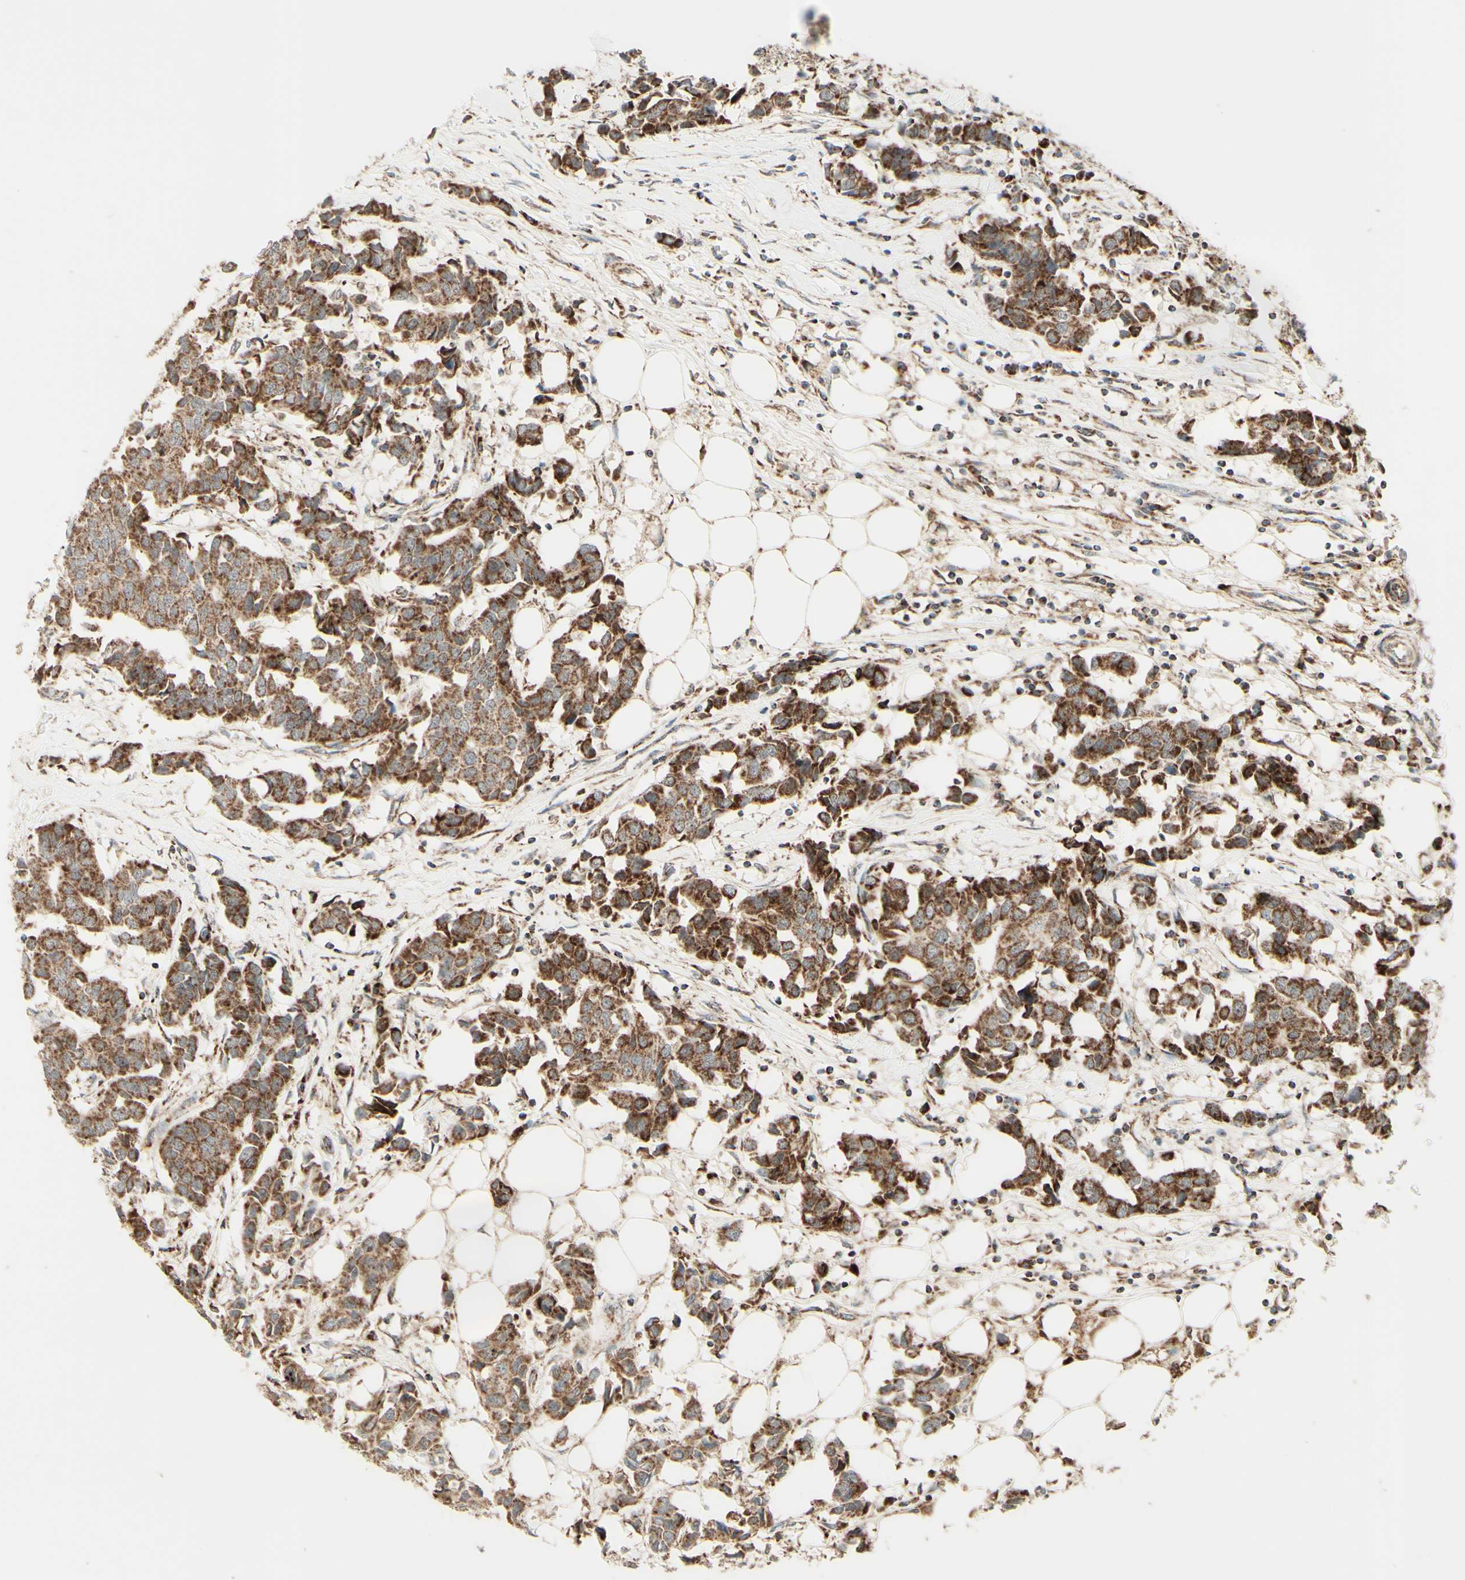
{"staining": {"intensity": "moderate", "quantity": ">75%", "location": "cytoplasmic/membranous"}, "tissue": "breast cancer", "cell_type": "Tumor cells", "image_type": "cancer", "snomed": [{"axis": "morphology", "description": "Duct carcinoma"}, {"axis": "topography", "description": "Breast"}], "caption": "This image shows breast cancer stained with immunohistochemistry to label a protein in brown. The cytoplasmic/membranous of tumor cells show moderate positivity for the protein. Nuclei are counter-stained blue.", "gene": "DHRS3", "patient": {"sex": "female", "age": 80}}